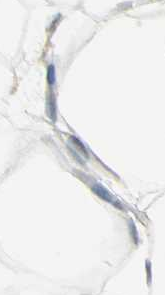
{"staining": {"intensity": "negative", "quantity": "none", "location": "none"}, "tissue": "adipose tissue", "cell_type": "Adipocytes", "image_type": "normal", "snomed": [{"axis": "morphology", "description": "Normal tissue, NOS"}, {"axis": "topography", "description": "Breast"}, {"axis": "topography", "description": "Adipose tissue"}], "caption": "The micrograph exhibits no significant expression in adipocytes of adipose tissue.", "gene": "FGF10", "patient": {"sex": "female", "age": 25}}